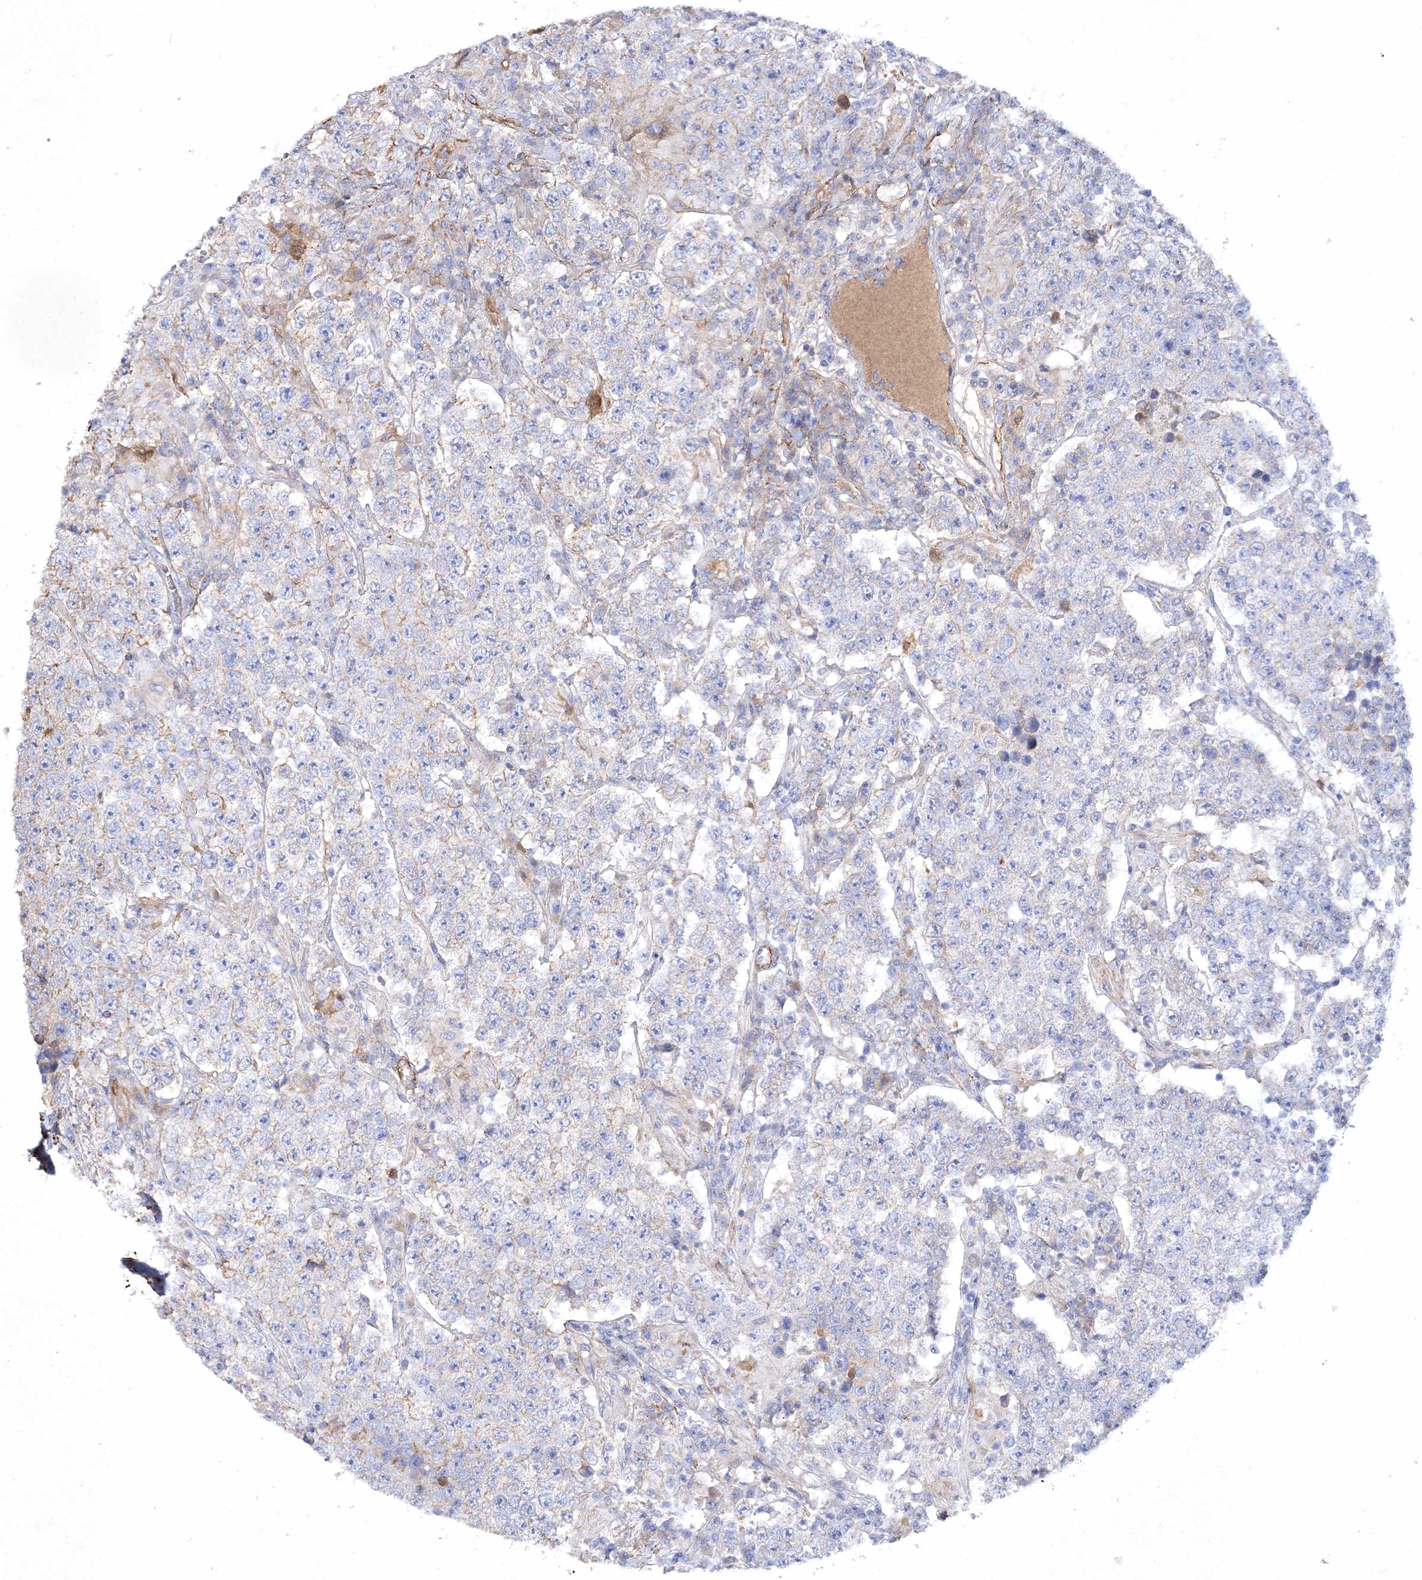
{"staining": {"intensity": "negative", "quantity": "none", "location": "none"}, "tissue": "testis cancer", "cell_type": "Tumor cells", "image_type": "cancer", "snomed": [{"axis": "morphology", "description": "Normal tissue, NOS"}, {"axis": "morphology", "description": "Urothelial carcinoma, High grade"}, {"axis": "morphology", "description": "Seminoma, NOS"}, {"axis": "morphology", "description": "Carcinoma, Embryonal, NOS"}, {"axis": "topography", "description": "Urinary bladder"}, {"axis": "topography", "description": "Testis"}], "caption": "Immunohistochemistry of embryonal carcinoma (testis) exhibits no staining in tumor cells.", "gene": "RTN2", "patient": {"sex": "male", "age": 41}}